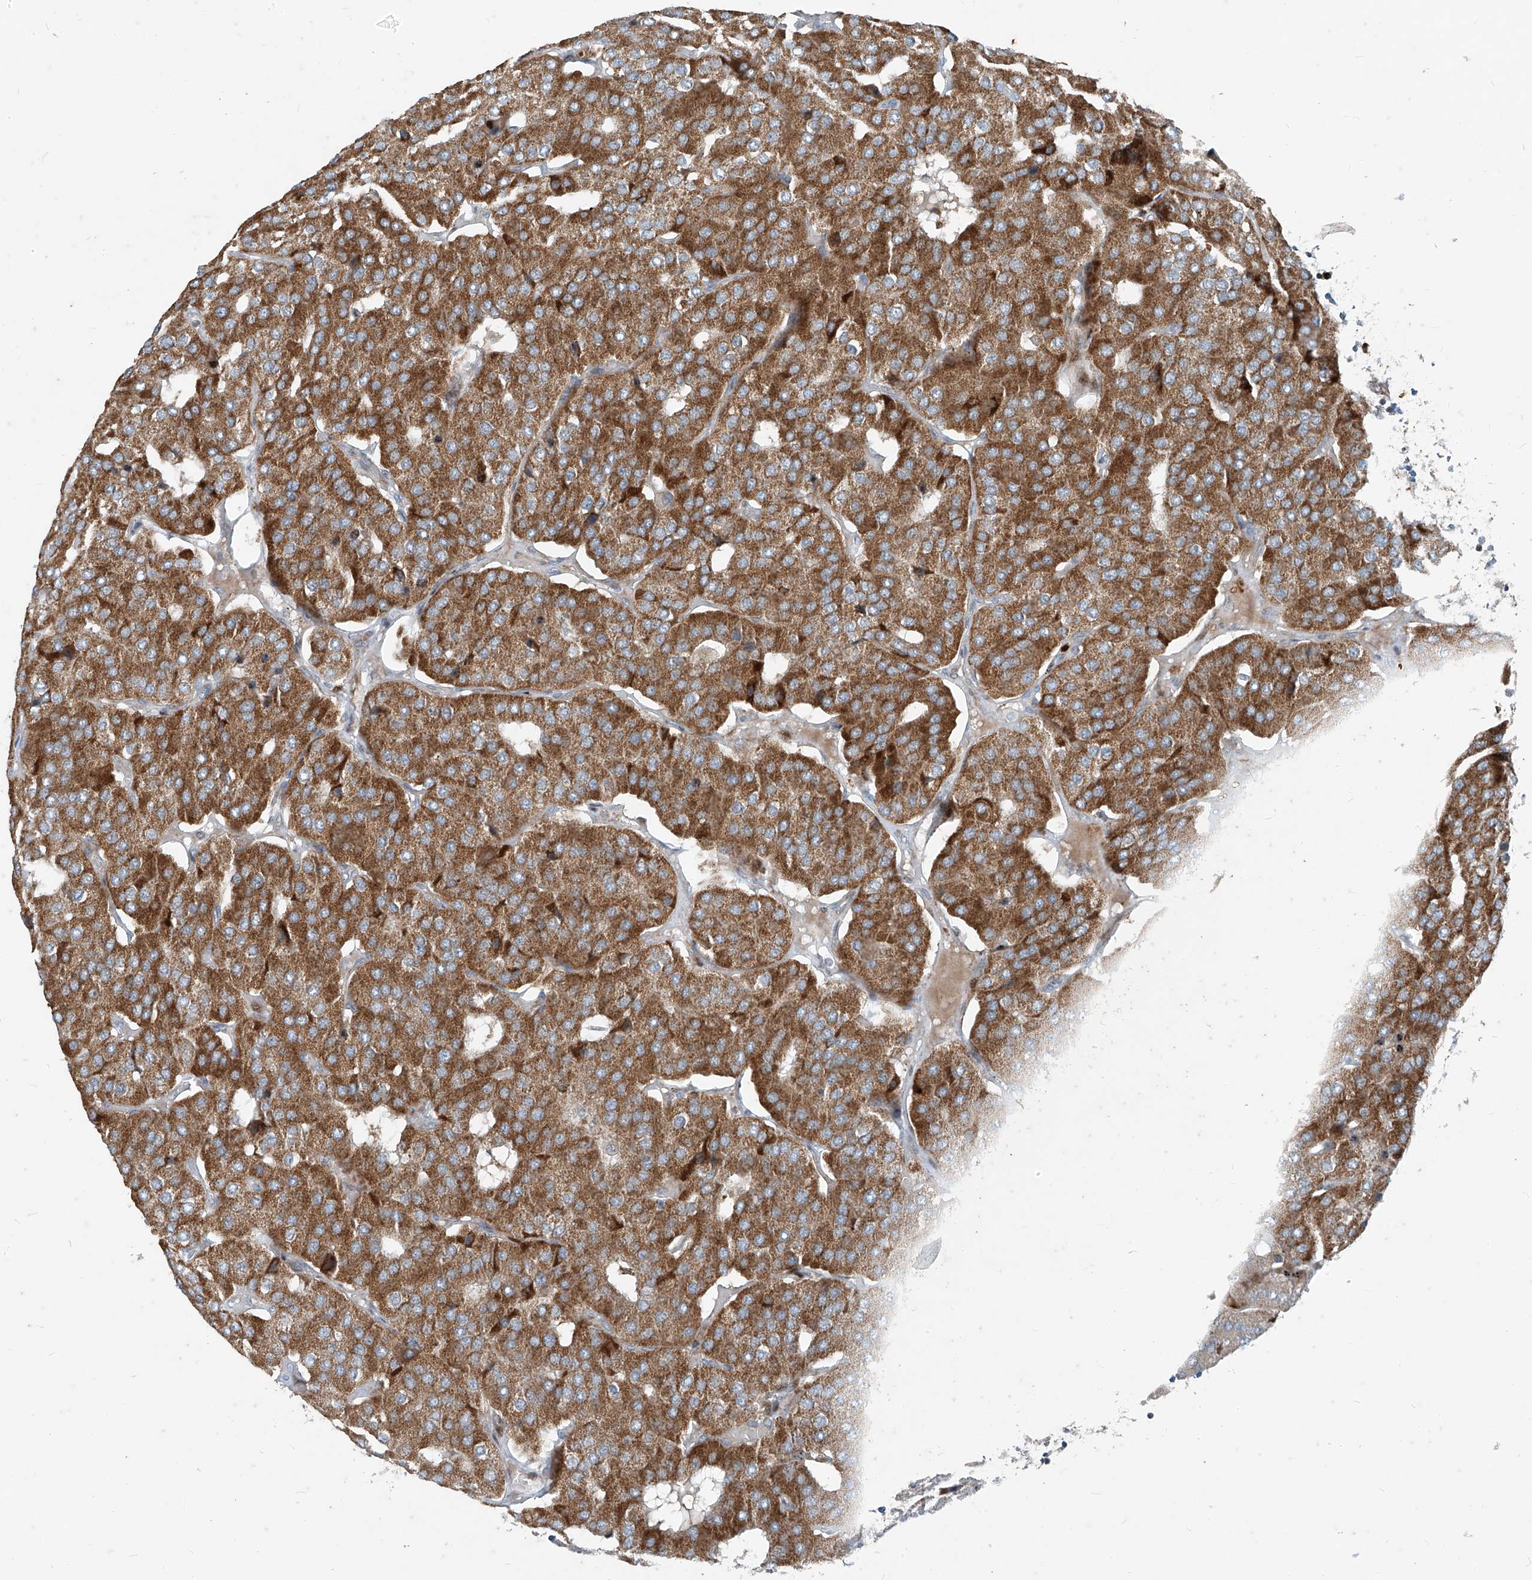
{"staining": {"intensity": "moderate", "quantity": ">75%", "location": "cytoplasmic/membranous"}, "tissue": "parathyroid gland", "cell_type": "Glandular cells", "image_type": "normal", "snomed": [{"axis": "morphology", "description": "Normal tissue, NOS"}, {"axis": "morphology", "description": "Adenoma, NOS"}, {"axis": "topography", "description": "Parathyroid gland"}], "caption": "A brown stain shows moderate cytoplasmic/membranous expression of a protein in glandular cells of normal human parathyroid gland. Immunohistochemistry (ihc) stains the protein of interest in brown and the nuclei are stained blue.", "gene": "PPCS", "patient": {"sex": "female", "age": 86}}